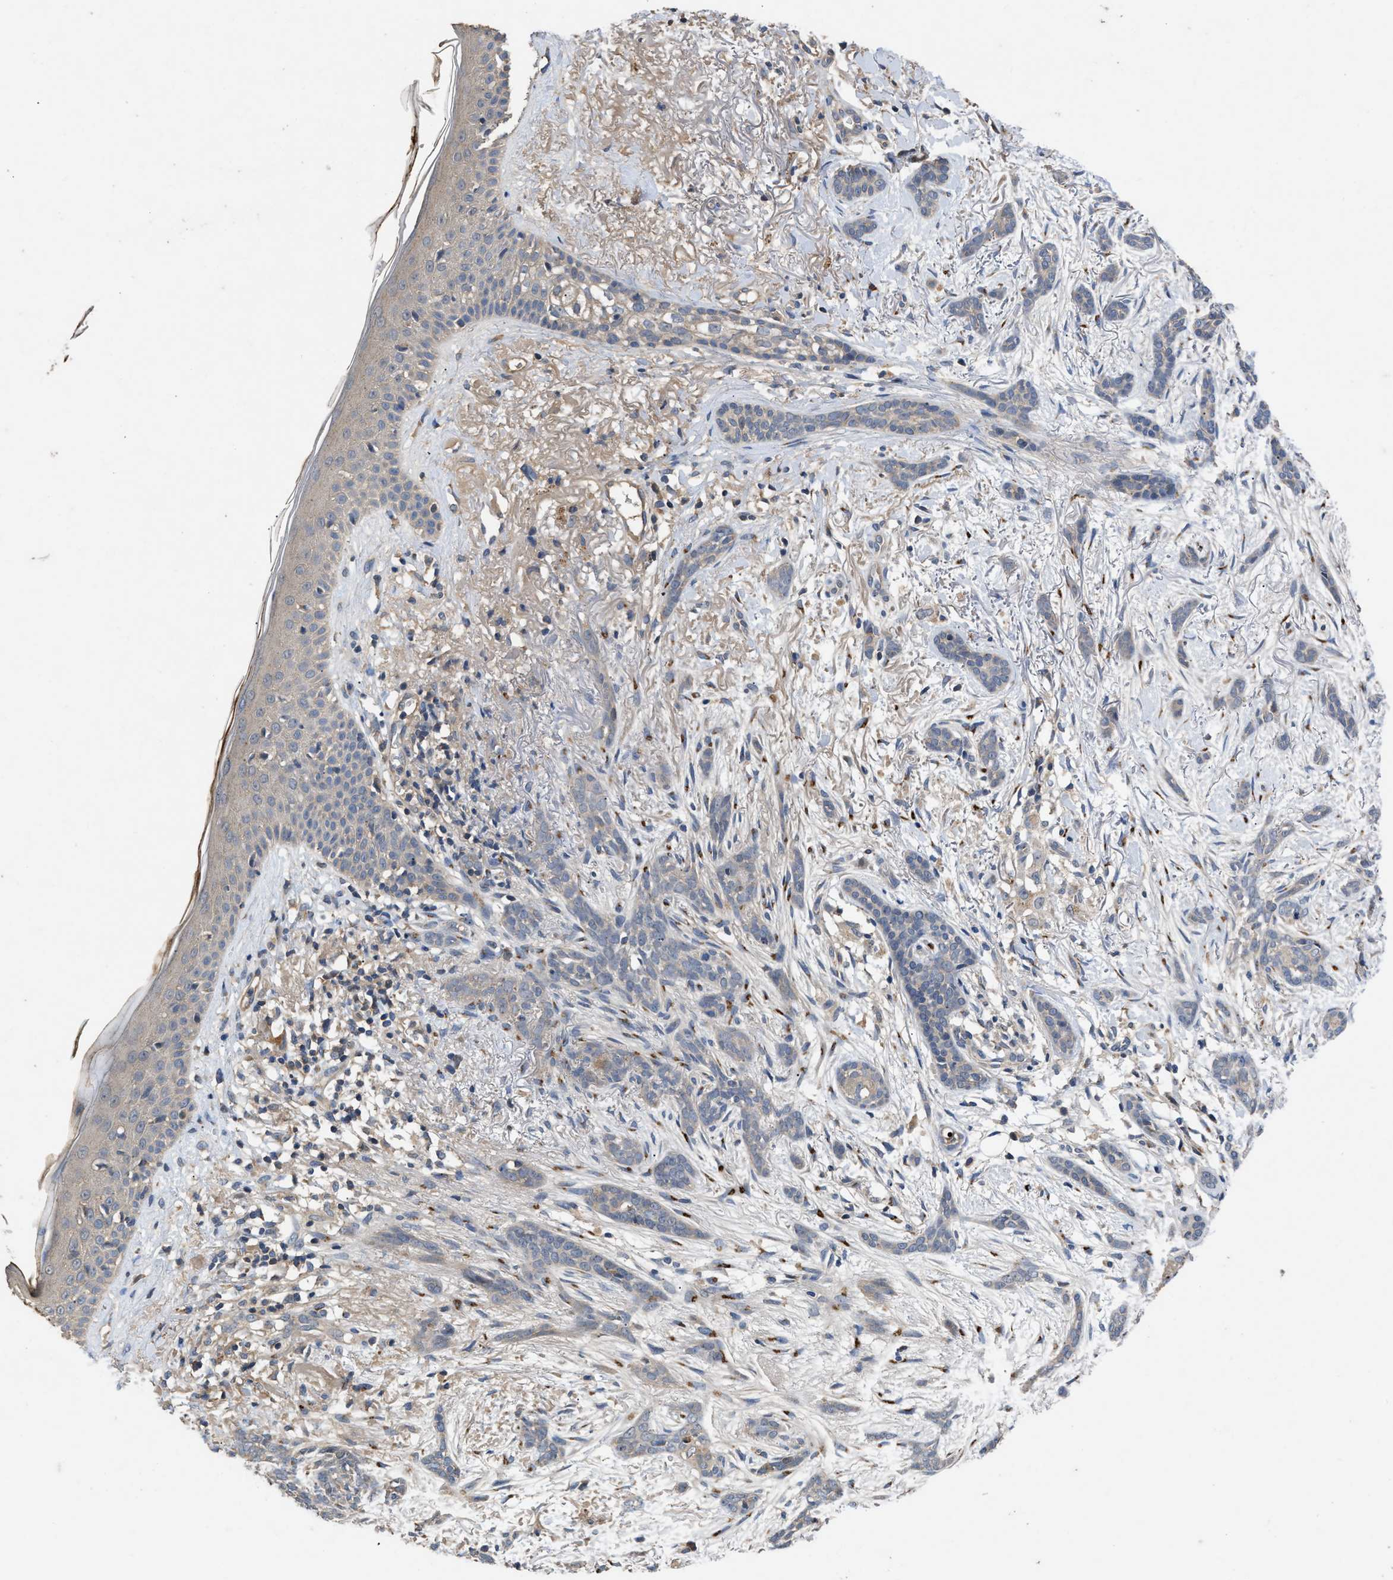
{"staining": {"intensity": "negative", "quantity": "none", "location": "none"}, "tissue": "skin cancer", "cell_type": "Tumor cells", "image_type": "cancer", "snomed": [{"axis": "morphology", "description": "Basal cell carcinoma"}, {"axis": "morphology", "description": "Adnexal tumor, benign"}, {"axis": "topography", "description": "Skin"}], "caption": "The histopathology image displays no staining of tumor cells in skin benign adnexal tumor.", "gene": "SIK2", "patient": {"sex": "female", "age": 42}}